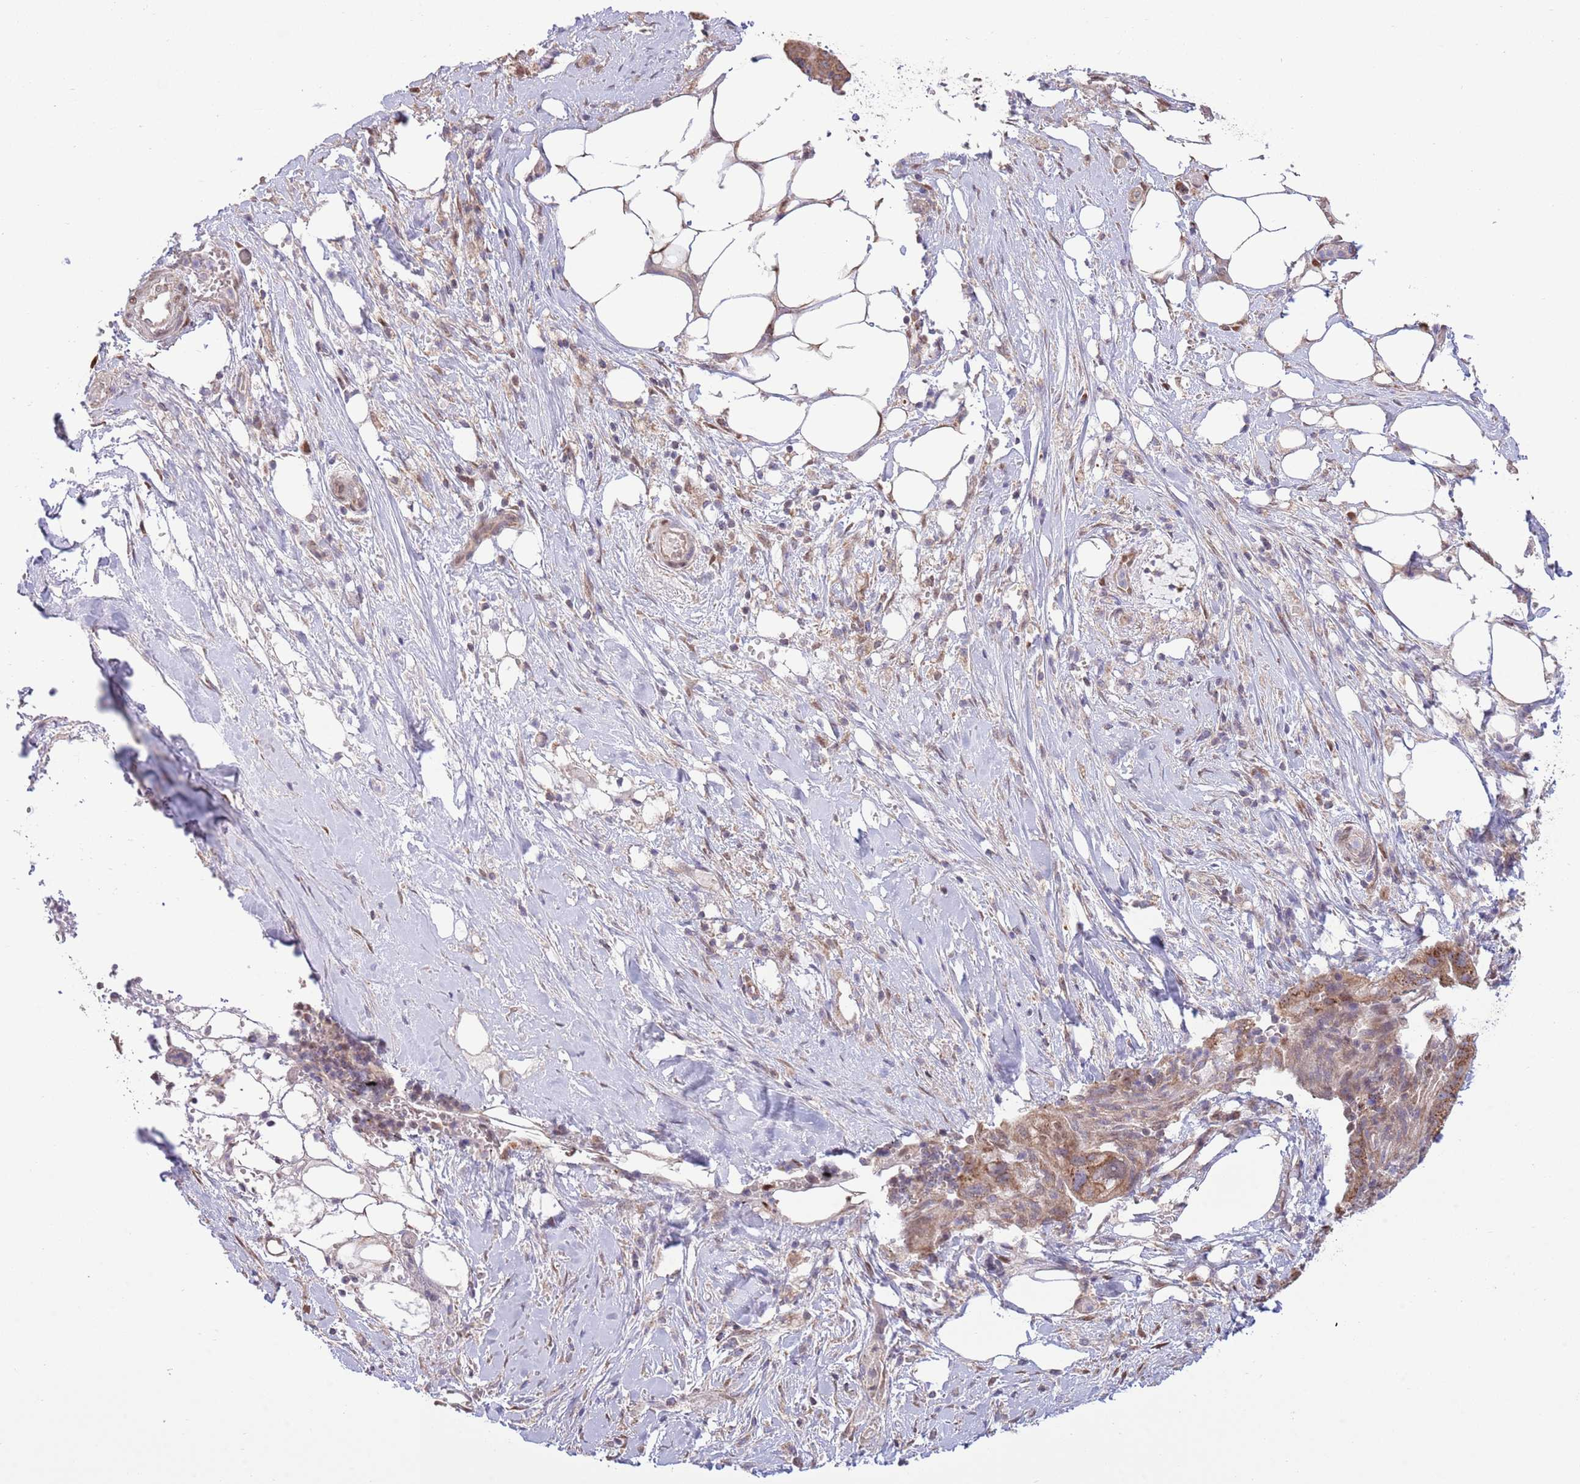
{"staining": {"intensity": "moderate", "quantity": ">75%", "location": "cytoplasmic/membranous"}, "tissue": "pancreatic cancer", "cell_type": "Tumor cells", "image_type": "cancer", "snomed": [{"axis": "morphology", "description": "Adenocarcinoma, NOS"}, {"axis": "topography", "description": "Pancreas"}], "caption": "An image of human adenocarcinoma (pancreatic) stained for a protein exhibits moderate cytoplasmic/membranous brown staining in tumor cells.", "gene": "ARL2BP", "patient": {"sex": "male", "age": 44}}